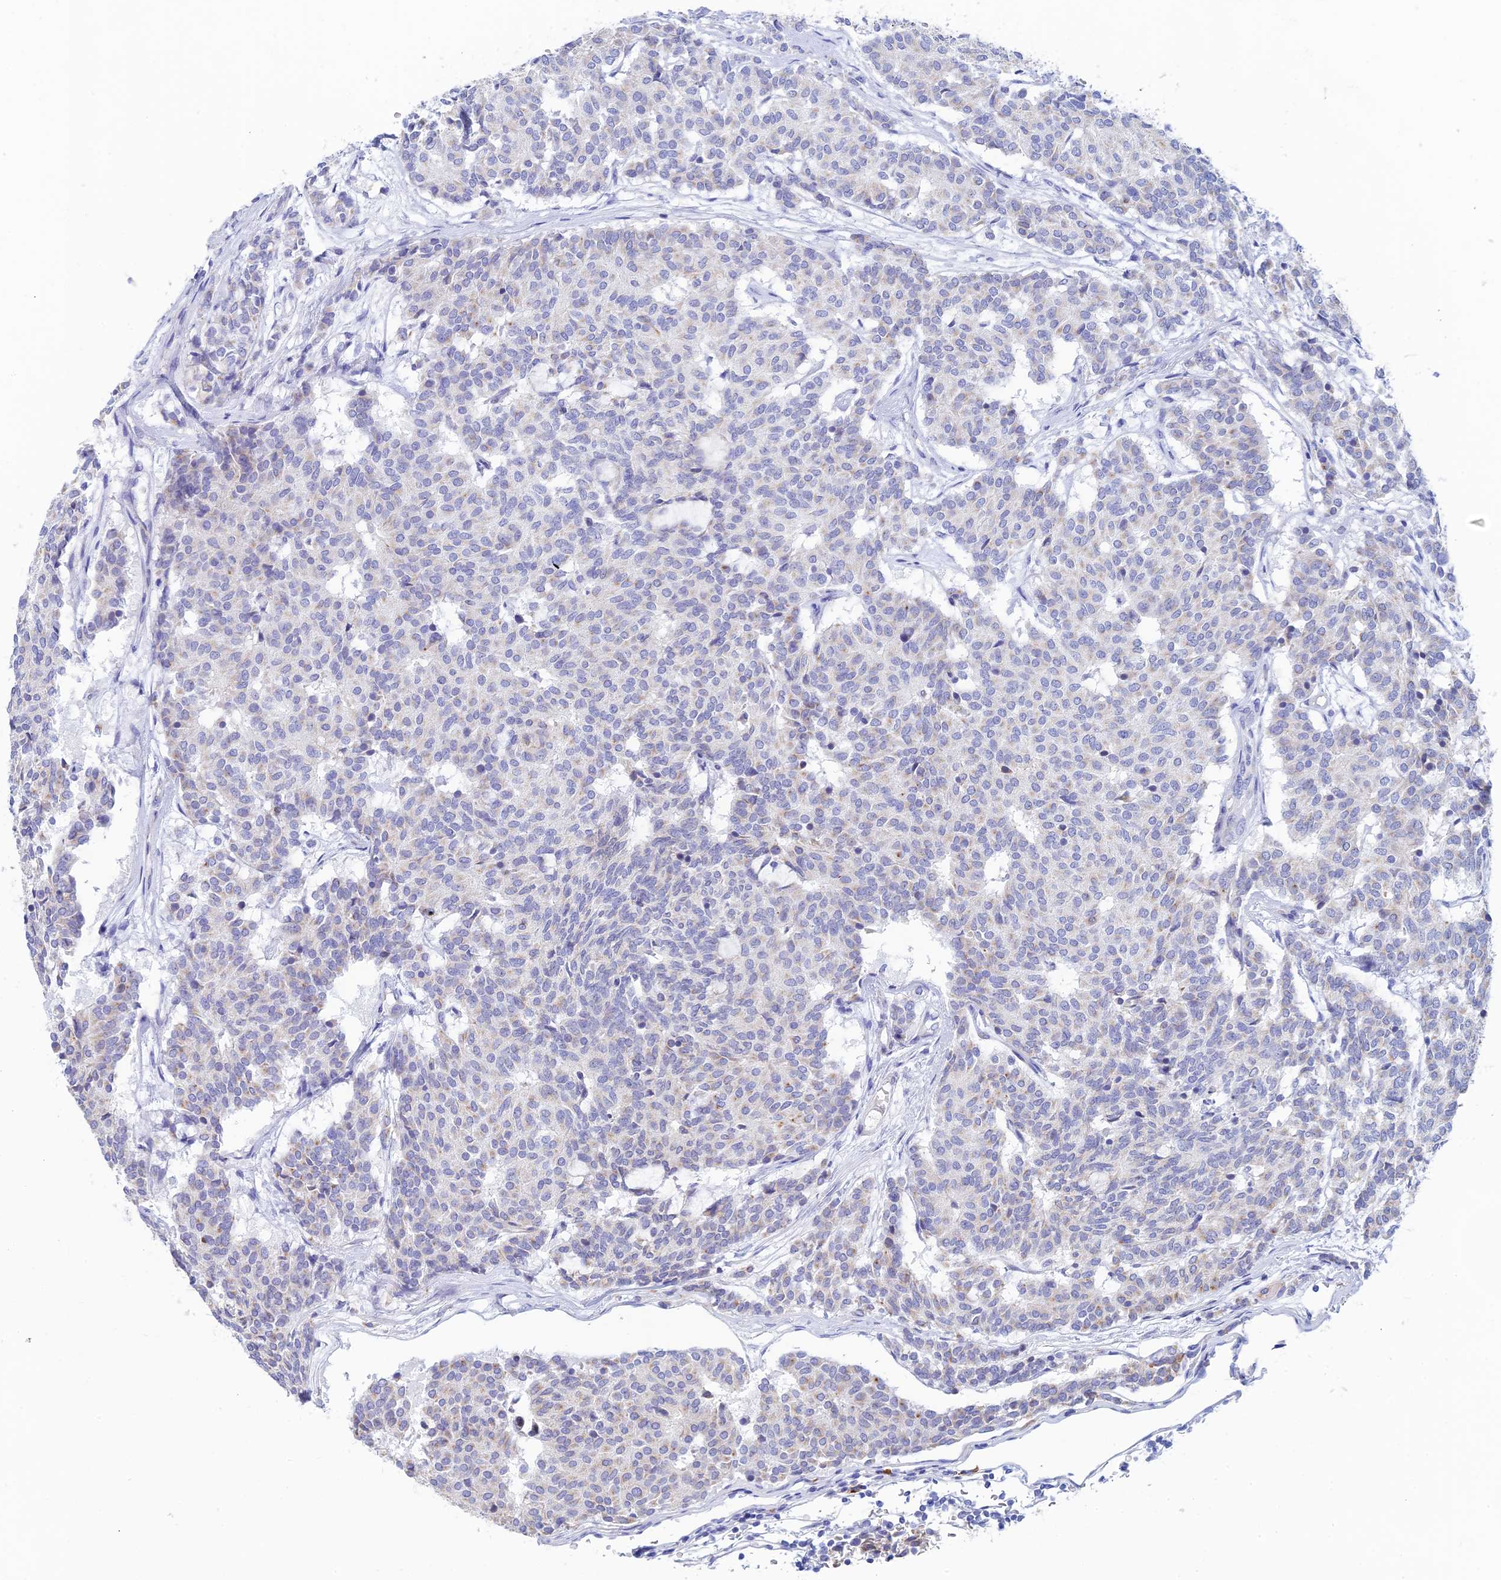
{"staining": {"intensity": "negative", "quantity": "none", "location": "none"}, "tissue": "carcinoid", "cell_type": "Tumor cells", "image_type": "cancer", "snomed": [{"axis": "morphology", "description": "Carcinoid, malignant, NOS"}, {"axis": "topography", "description": "Pancreas"}], "caption": "Immunohistochemistry of carcinoid exhibits no positivity in tumor cells.", "gene": "CEP152", "patient": {"sex": "female", "age": 54}}